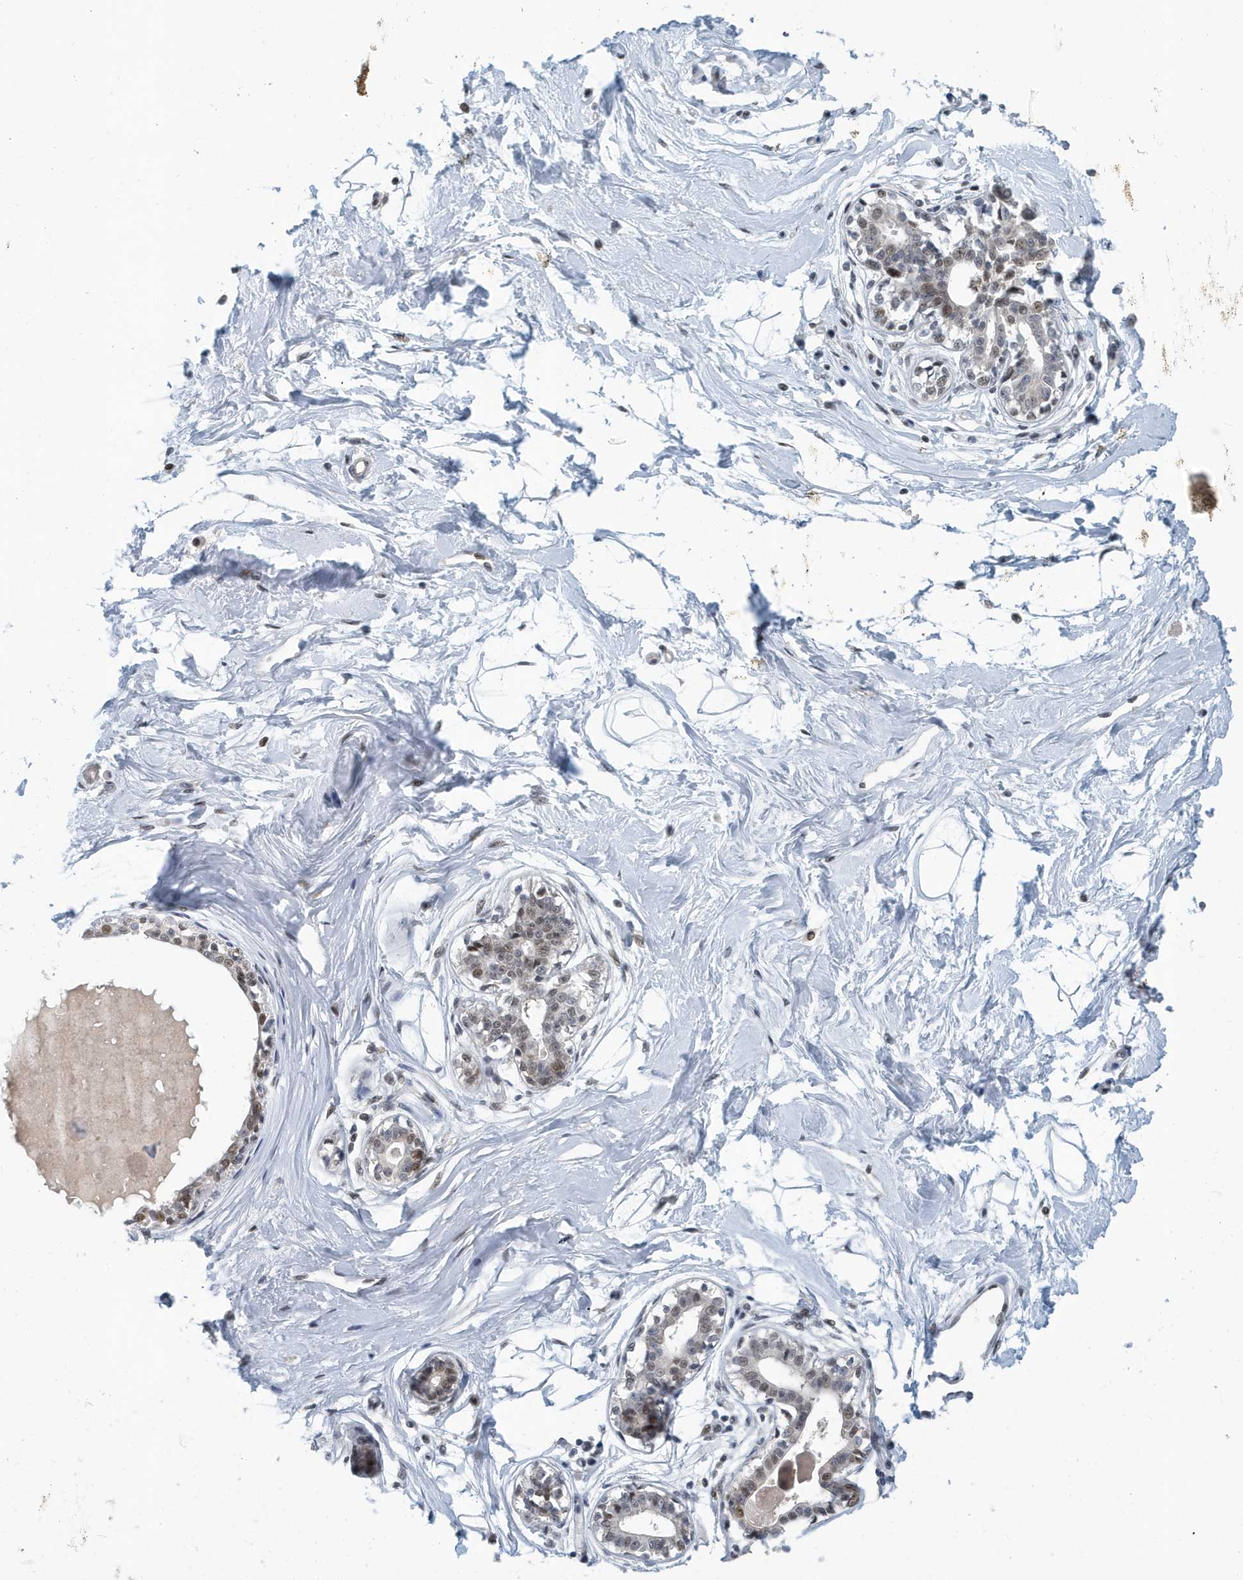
{"staining": {"intensity": "negative", "quantity": "none", "location": "none"}, "tissue": "breast", "cell_type": "Adipocytes", "image_type": "normal", "snomed": [{"axis": "morphology", "description": "Normal tissue, NOS"}, {"axis": "topography", "description": "Breast"}], "caption": "Breast was stained to show a protein in brown. There is no significant positivity in adipocytes. The staining is performed using DAB (3,3'-diaminobenzidine) brown chromogen with nuclei counter-stained in using hematoxylin.", "gene": "KIF15", "patient": {"sex": "female", "age": 45}}